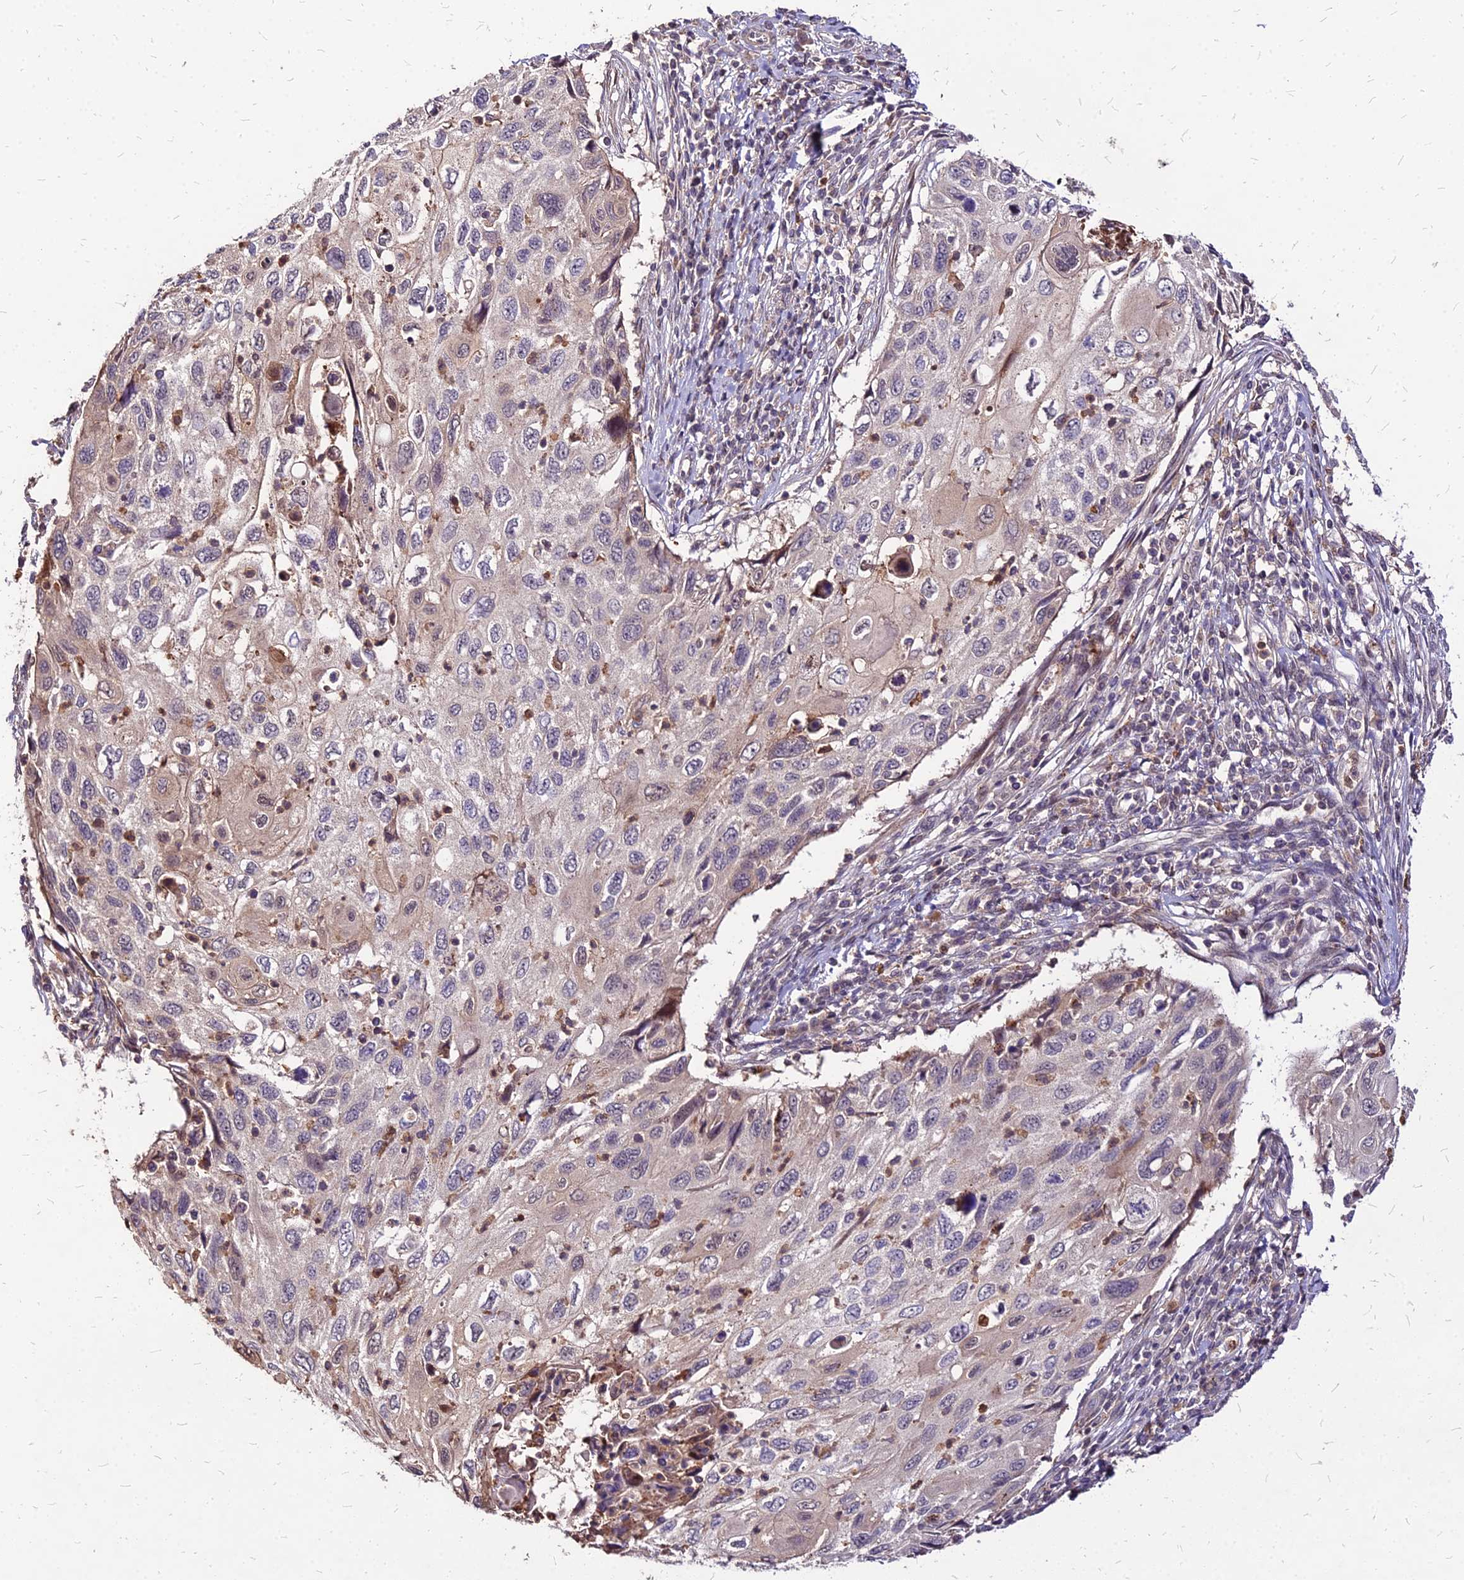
{"staining": {"intensity": "weak", "quantity": "<25%", "location": "cytoplasmic/membranous"}, "tissue": "cervical cancer", "cell_type": "Tumor cells", "image_type": "cancer", "snomed": [{"axis": "morphology", "description": "Squamous cell carcinoma, NOS"}, {"axis": "topography", "description": "Cervix"}], "caption": "Cervical cancer (squamous cell carcinoma) was stained to show a protein in brown. There is no significant positivity in tumor cells.", "gene": "APBA3", "patient": {"sex": "female", "age": 70}}